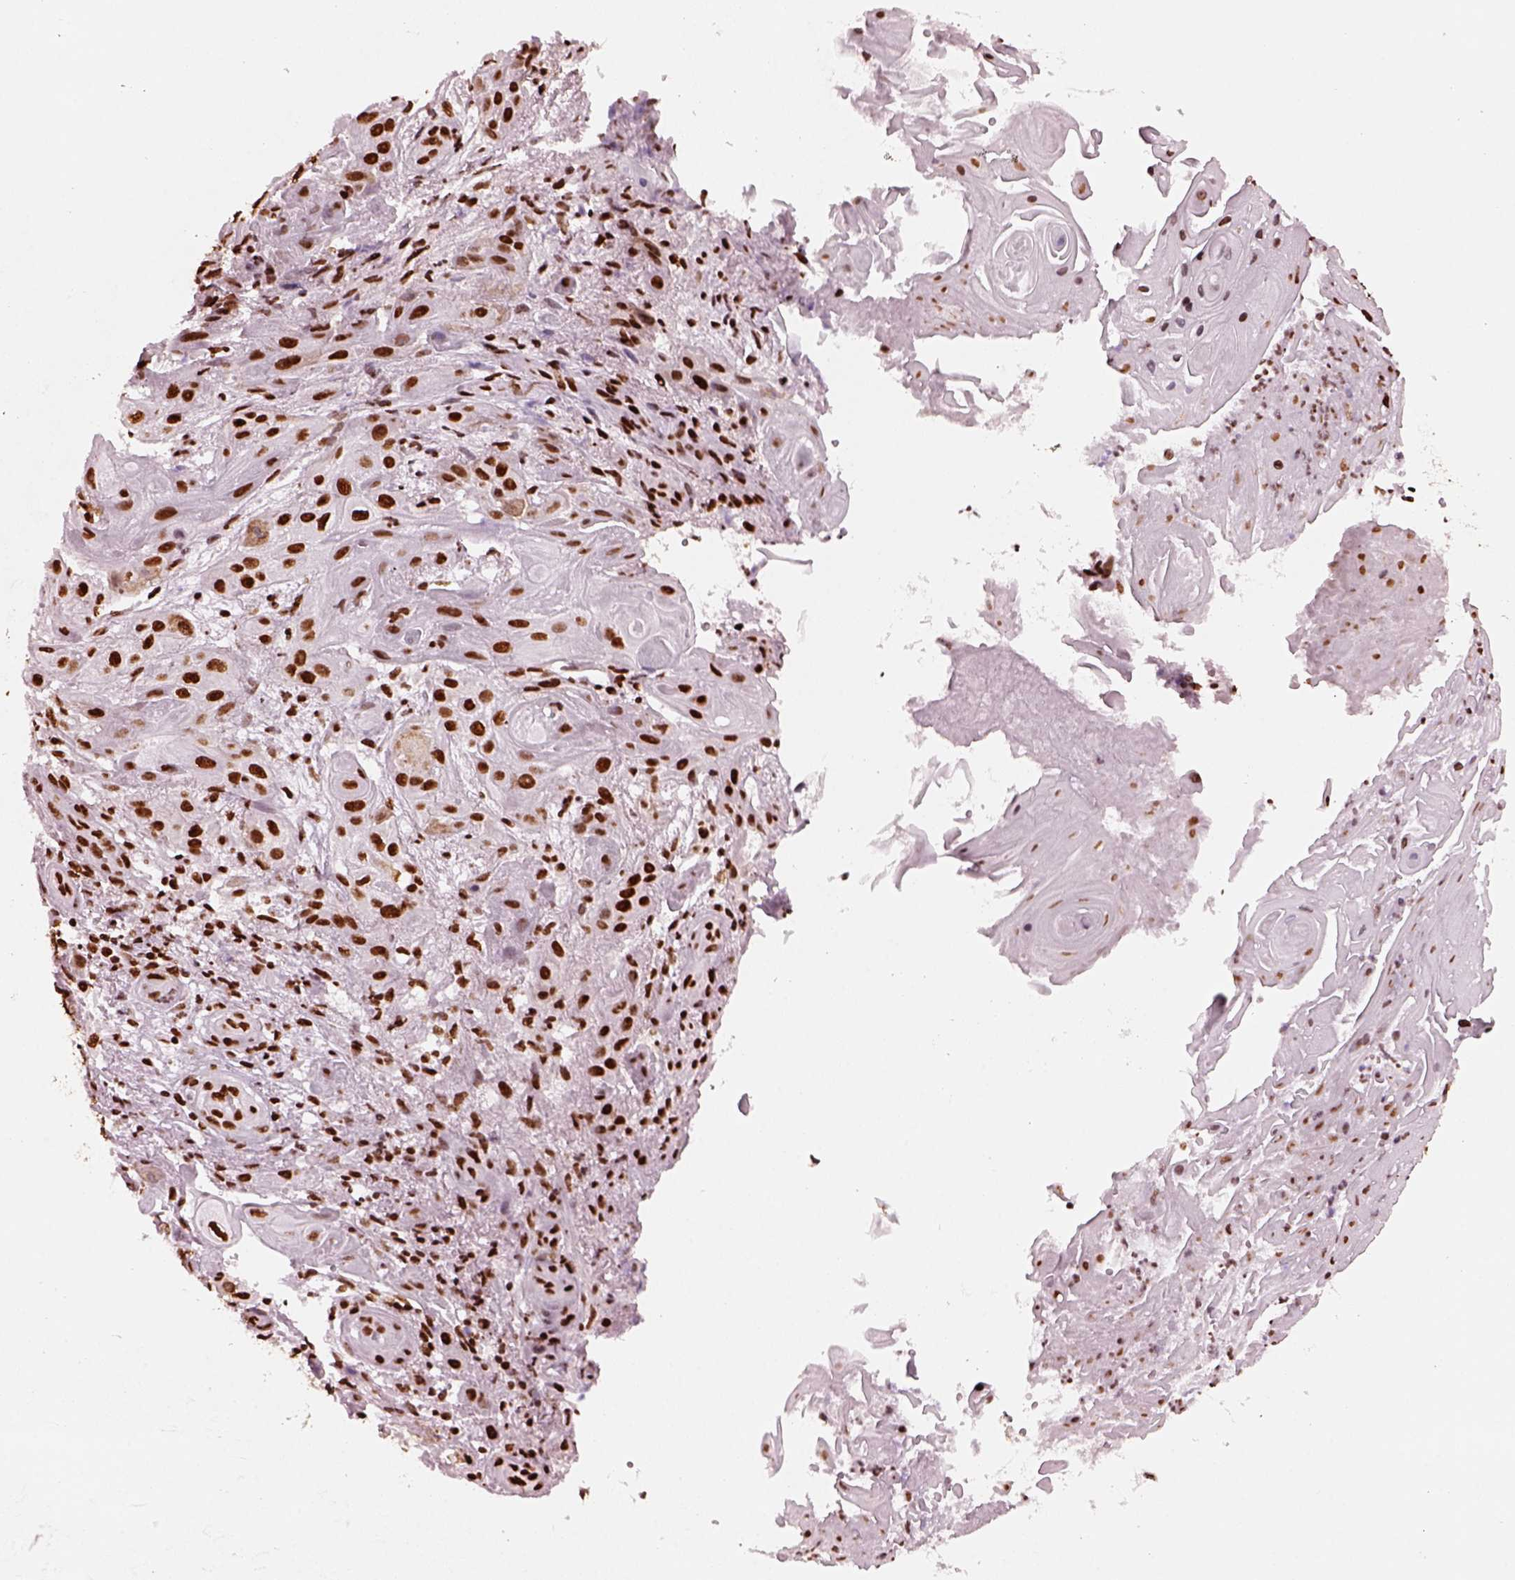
{"staining": {"intensity": "strong", "quantity": ">75%", "location": "nuclear"}, "tissue": "skin cancer", "cell_type": "Tumor cells", "image_type": "cancer", "snomed": [{"axis": "morphology", "description": "Squamous cell carcinoma, NOS"}, {"axis": "topography", "description": "Skin"}], "caption": "Protein positivity by immunohistochemistry exhibits strong nuclear positivity in approximately >75% of tumor cells in skin cancer. Using DAB (brown) and hematoxylin (blue) stains, captured at high magnification using brightfield microscopy.", "gene": "CBFA2T3", "patient": {"sex": "male", "age": 62}}